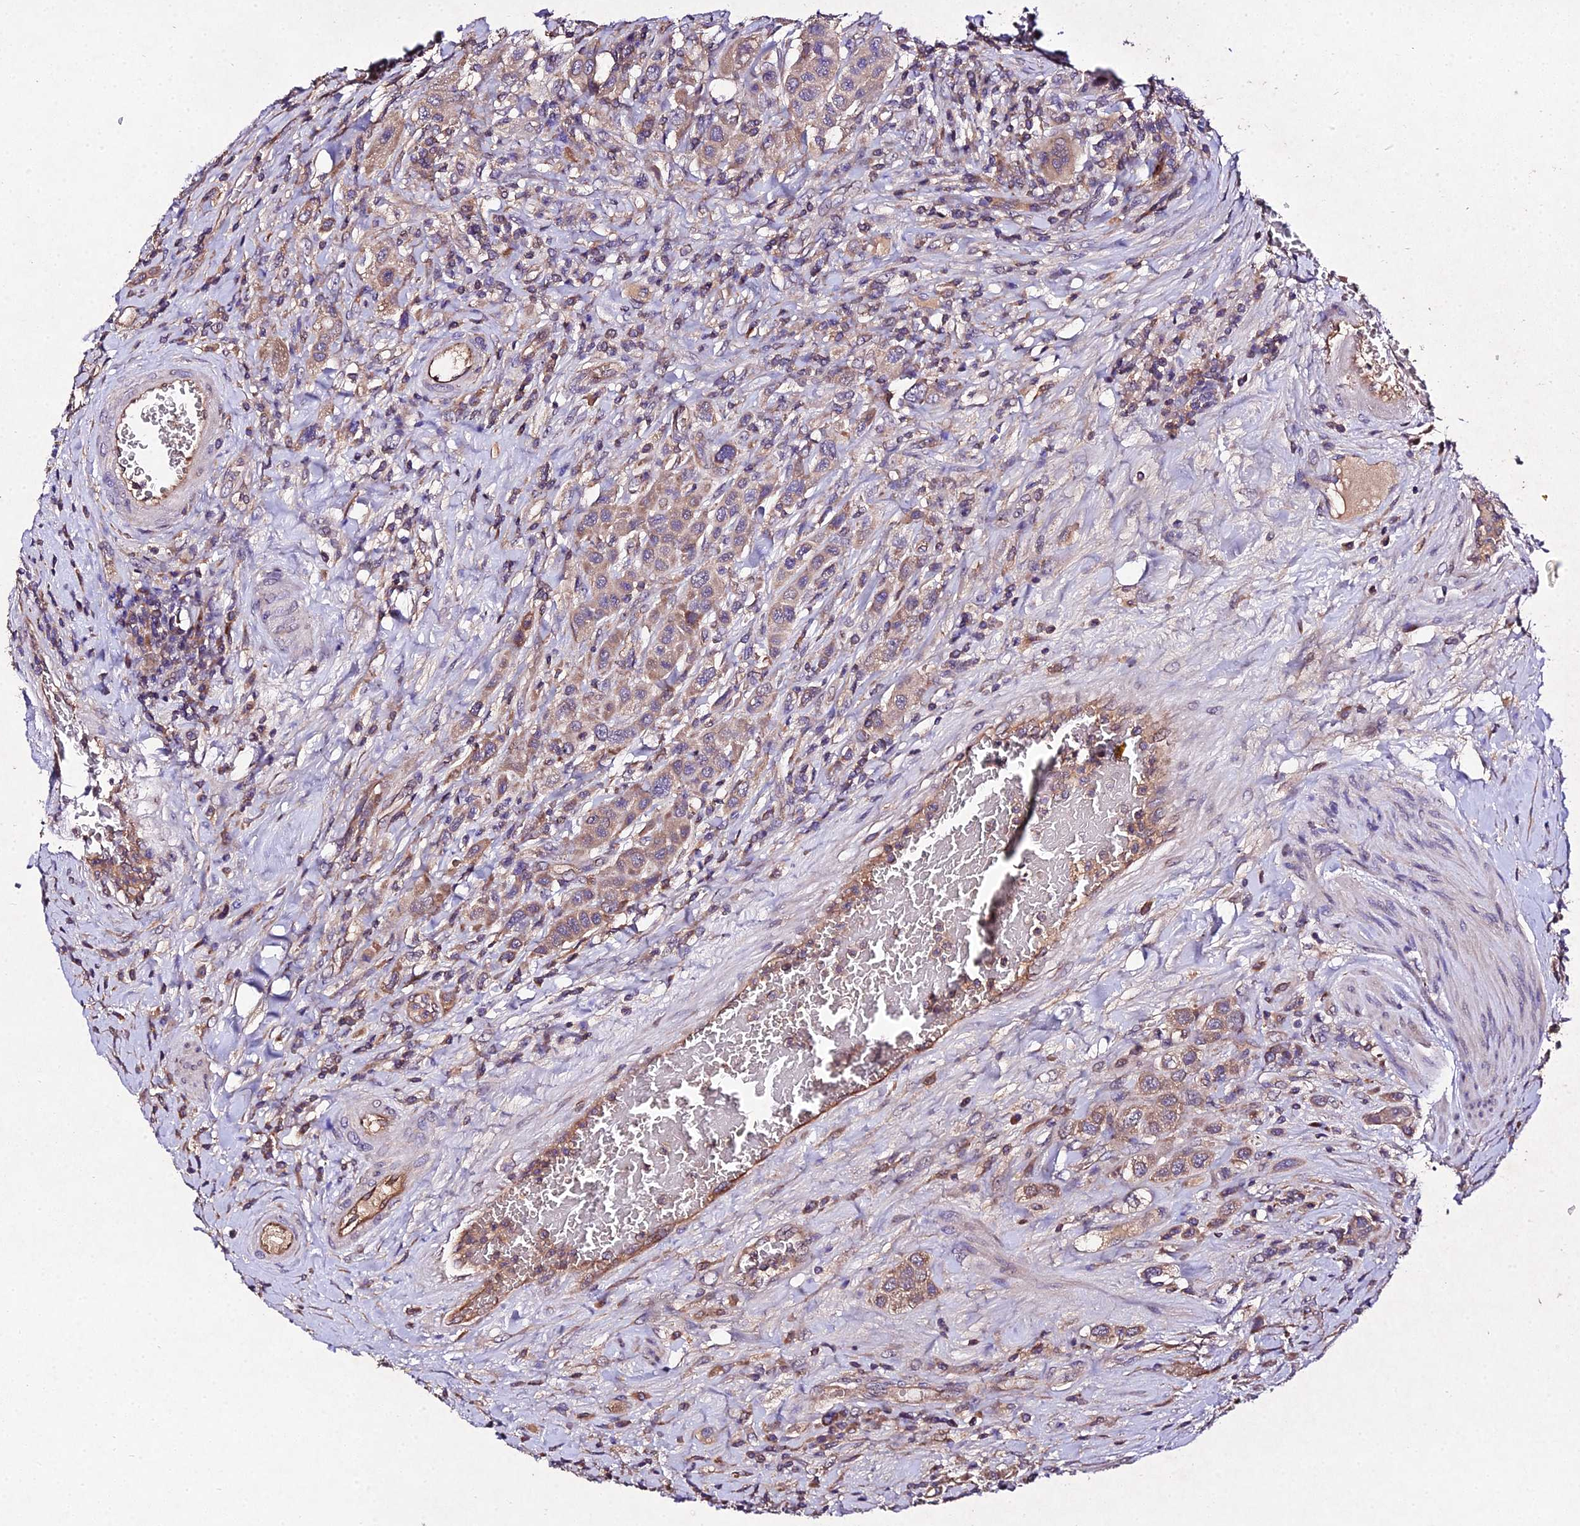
{"staining": {"intensity": "moderate", "quantity": "25%-75%", "location": "cytoplasmic/membranous"}, "tissue": "urothelial cancer", "cell_type": "Tumor cells", "image_type": "cancer", "snomed": [{"axis": "morphology", "description": "Urothelial carcinoma, High grade"}, {"axis": "topography", "description": "Urinary bladder"}], "caption": "DAB immunohistochemical staining of human high-grade urothelial carcinoma reveals moderate cytoplasmic/membranous protein positivity in about 25%-75% of tumor cells.", "gene": "AP3M2", "patient": {"sex": "male", "age": 50}}